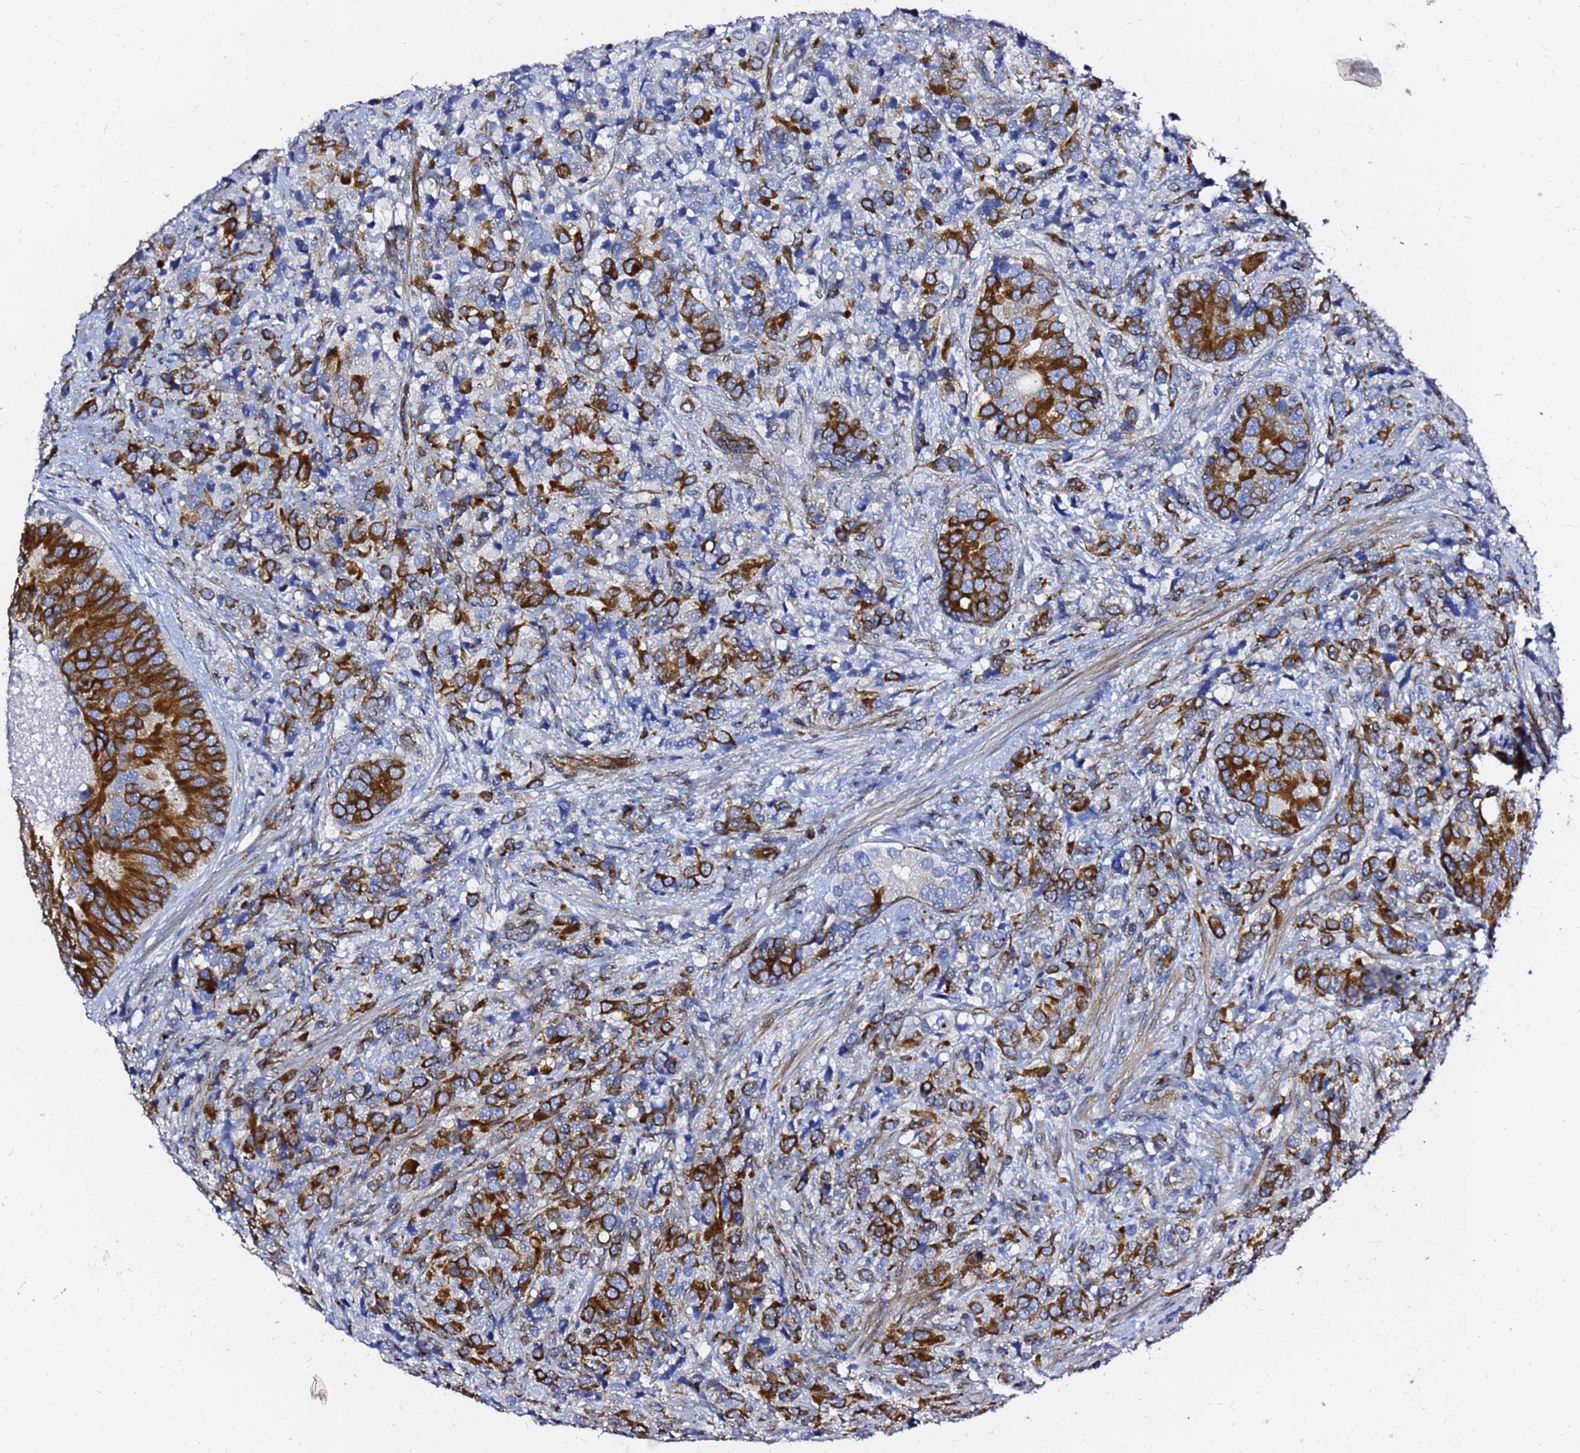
{"staining": {"intensity": "strong", "quantity": ">75%", "location": "cytoplasmic/membranous"}, "tissue": "prostate cancer", "cell_type": "Tumor cells", "image_type": "cancer", "snomed": [{"axis": "morphology", "description": "Adenocarcinoma, High grade"}, {"axis": "topography", "description": "Prostate"}], "caption": "Immunohistochemical staining of human prostate cancer (adenocarcinoma (high-grade)) displays strong cytoplasmic/membranous protein positivity in about >75% of tumor cells.", "gene": "TUBA8", "patient": {"sex": "male", "age": 62}}